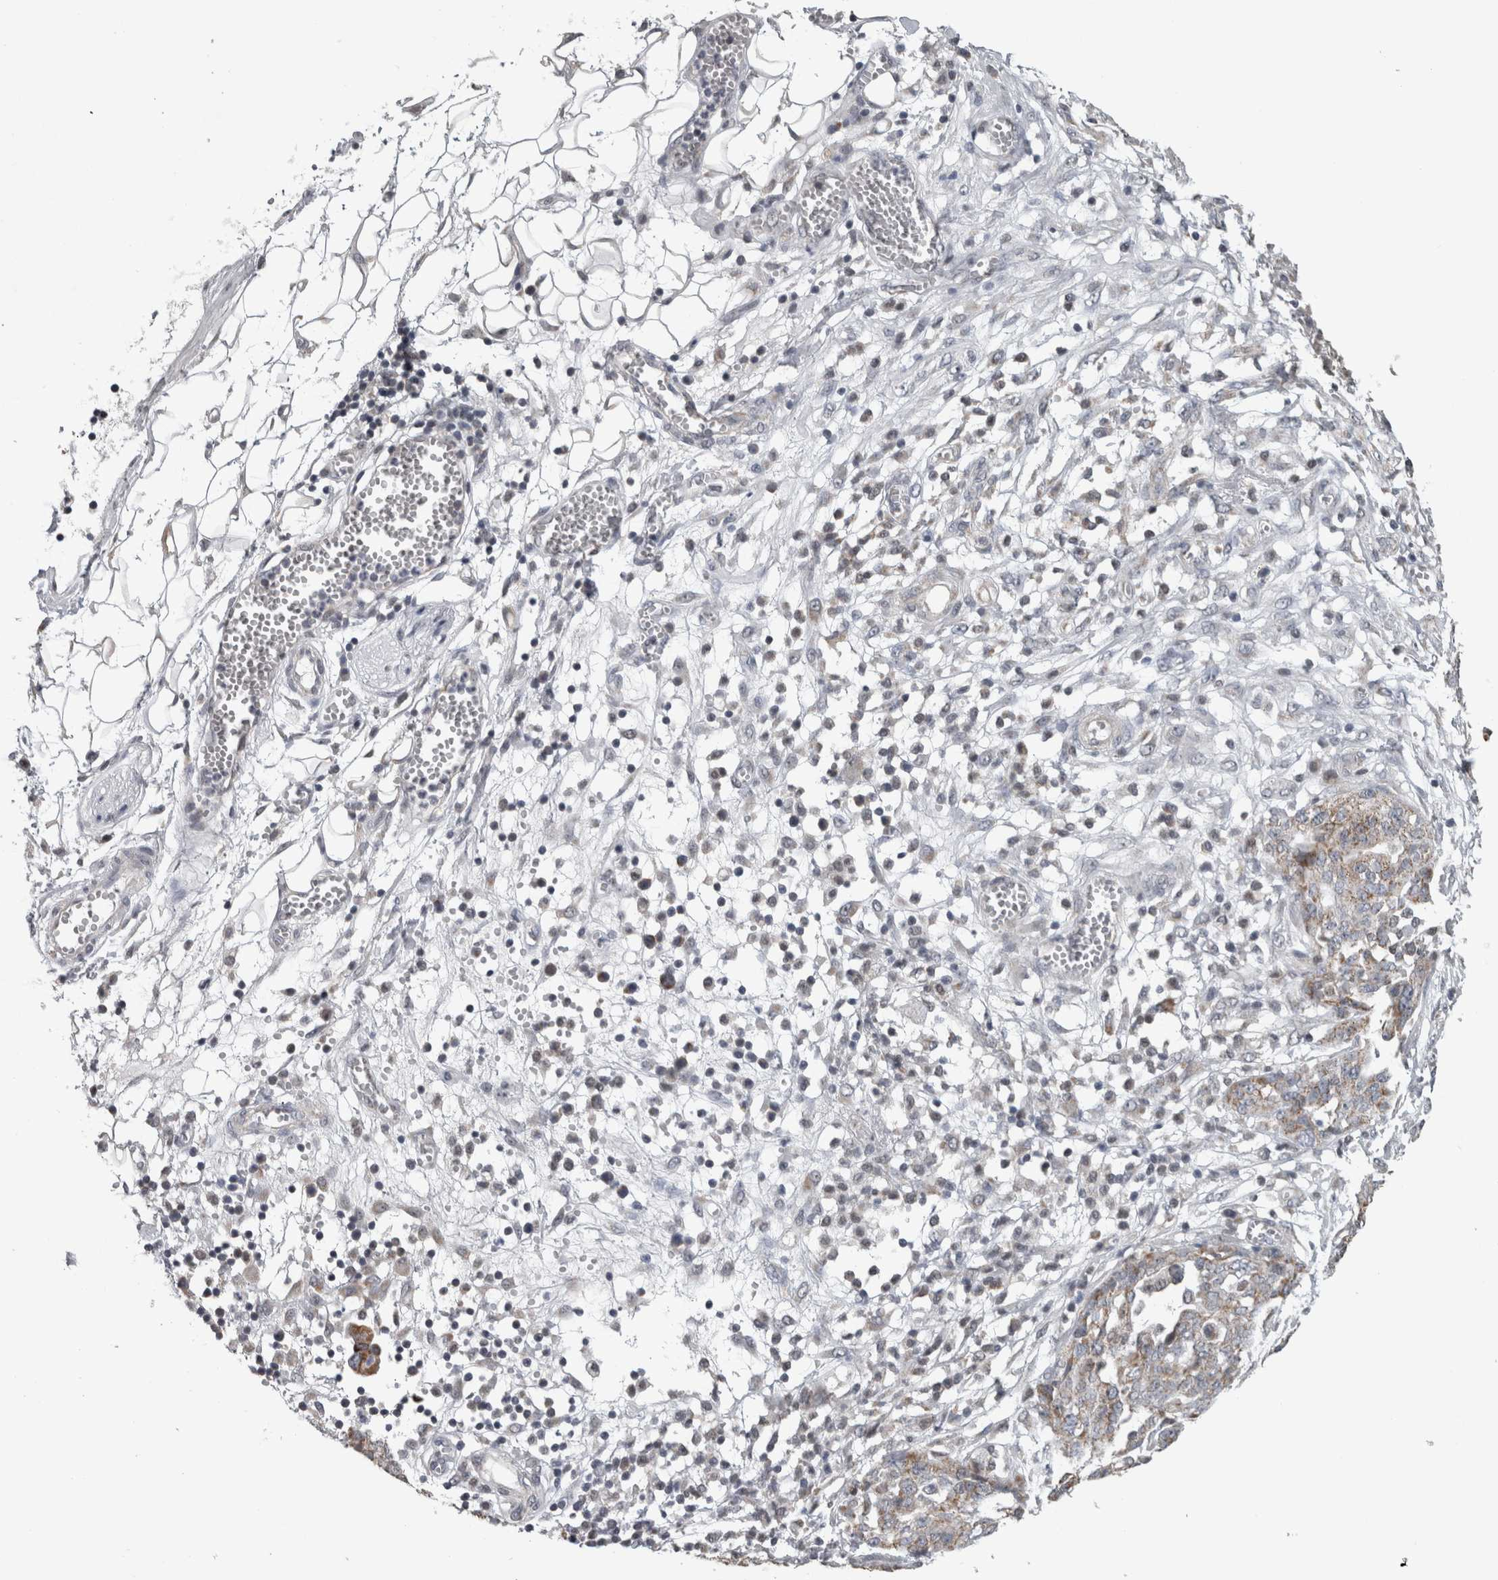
{"staining": {"intensity": "weak", "quantity": "25%-75%", "location": "cytoplasmic/membranous"}, "tissue": "ovarian cancer", "cell_type": "Tumor cells", "image_type": "cancer", "snomed": [{"axis": "morphology", "description": "Cystadenocarcinoma, serous, NOS"}, {"axis": "topography", "description": "Soft tissue"}, {"axis": "topography", "description": "Ovary"}], "caption": "The photomicrograph reveals staining of serous cystadenocarcinoma (ovarian), revealing weak cytoplasmic/membranous protein expression (brown color) within tumor cells. (Brightfield microscopy of DAB IHC at high magnification).", "gene": "OR2K2", "patient": {"sex": "female", "age": 57}}